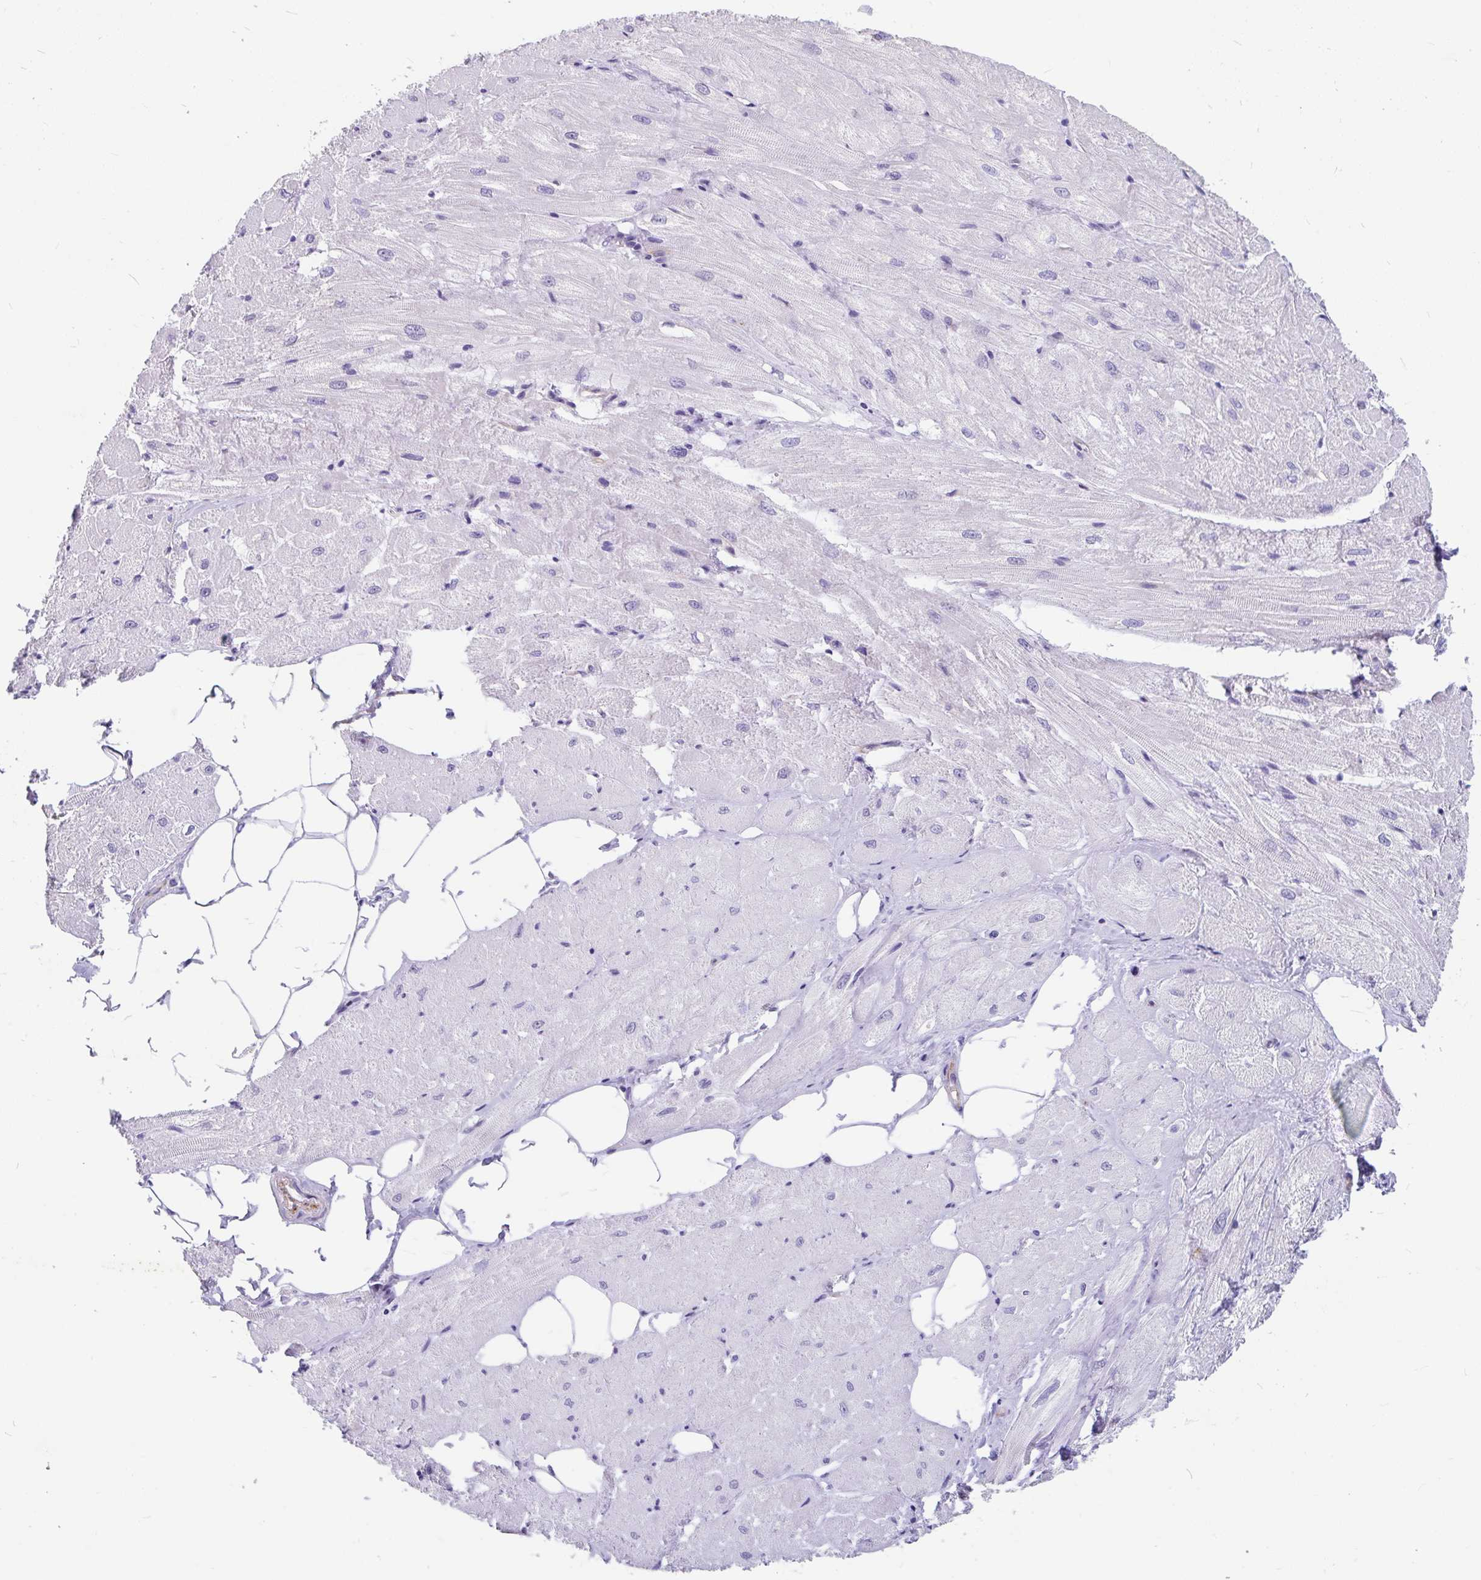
{"staining": {"intensity": "negative", "quantity": "none", "location": "none"}, "tissue": "heart muscle", "cell_type": "Cardiomyocytes", "image_type": "normal", "snomed": [{"axis": "morphology", "description": "Normal tissue, NOS"}, {"axis": "topography", "description": "Heart"}], "caption": "Unremarkable heart muscle was stained to show a protein in brown. There is no significant expression in cardiomyocytes. (Brightfield microscopy of DAB (3,3'-diaminobenzidine) IHC at high magnification).", "gene": "EML5", "patient": {"sex": "male", "age": 62}}